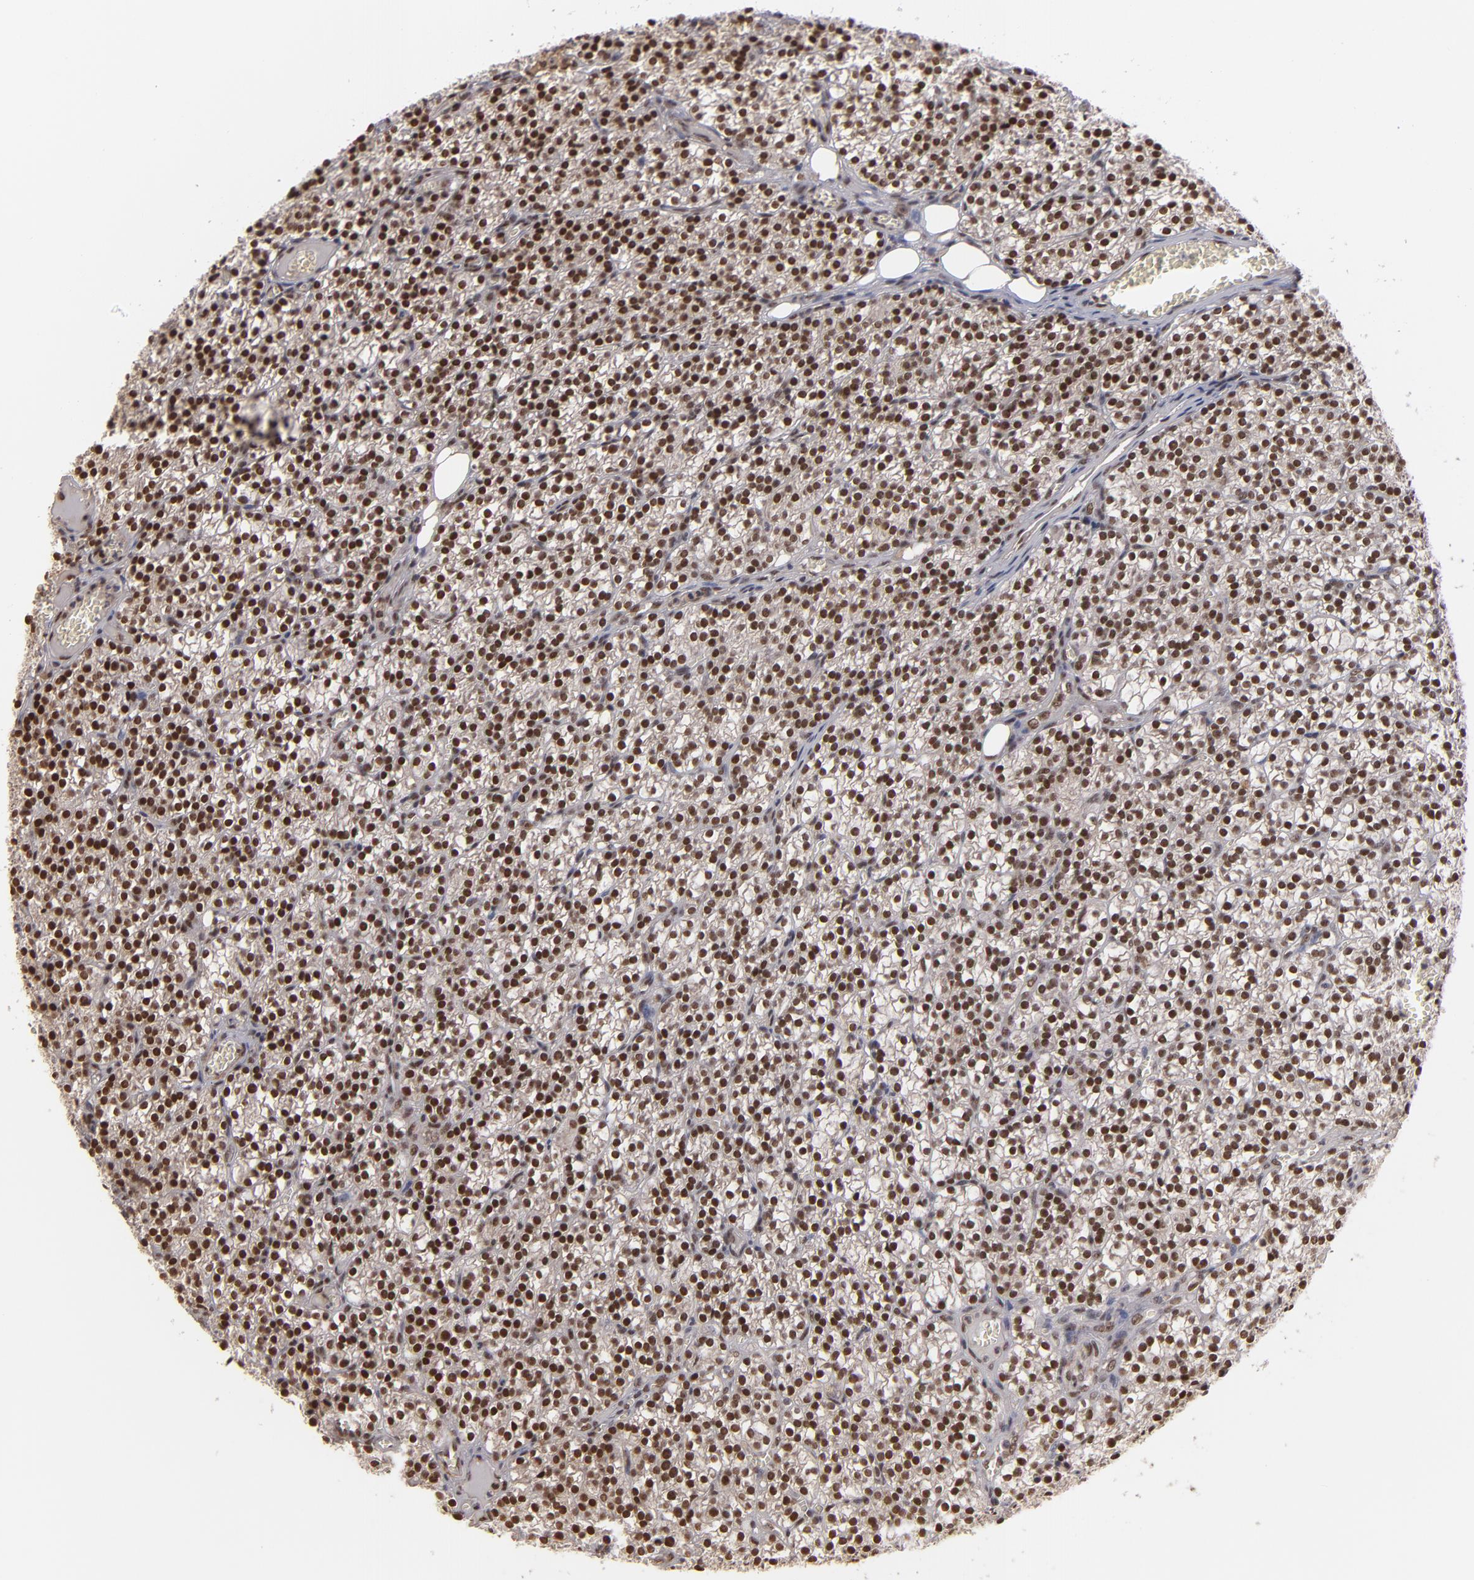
{"staining": {"intensity": "strong", "quantity": ">75%", "location": "nuclear"}, "tissue": "parathyroid gland", "cell_type": "Glandular cells", "image_type": "normal", "snomed": [{"axis": "morphology", "description": "Normal tissue, NOS"}, {"axis": "topography", "description": "Parathyroid gland"}], "caption": "This micrograph exhibits immunohistochemistry (IHC) staining of benign human parathyroid gland, with high strong nuclear positivity in approximately >75% of glandular cells.", "gene": "ZNF234", "patient": {"sex": "female", "age": 17}}